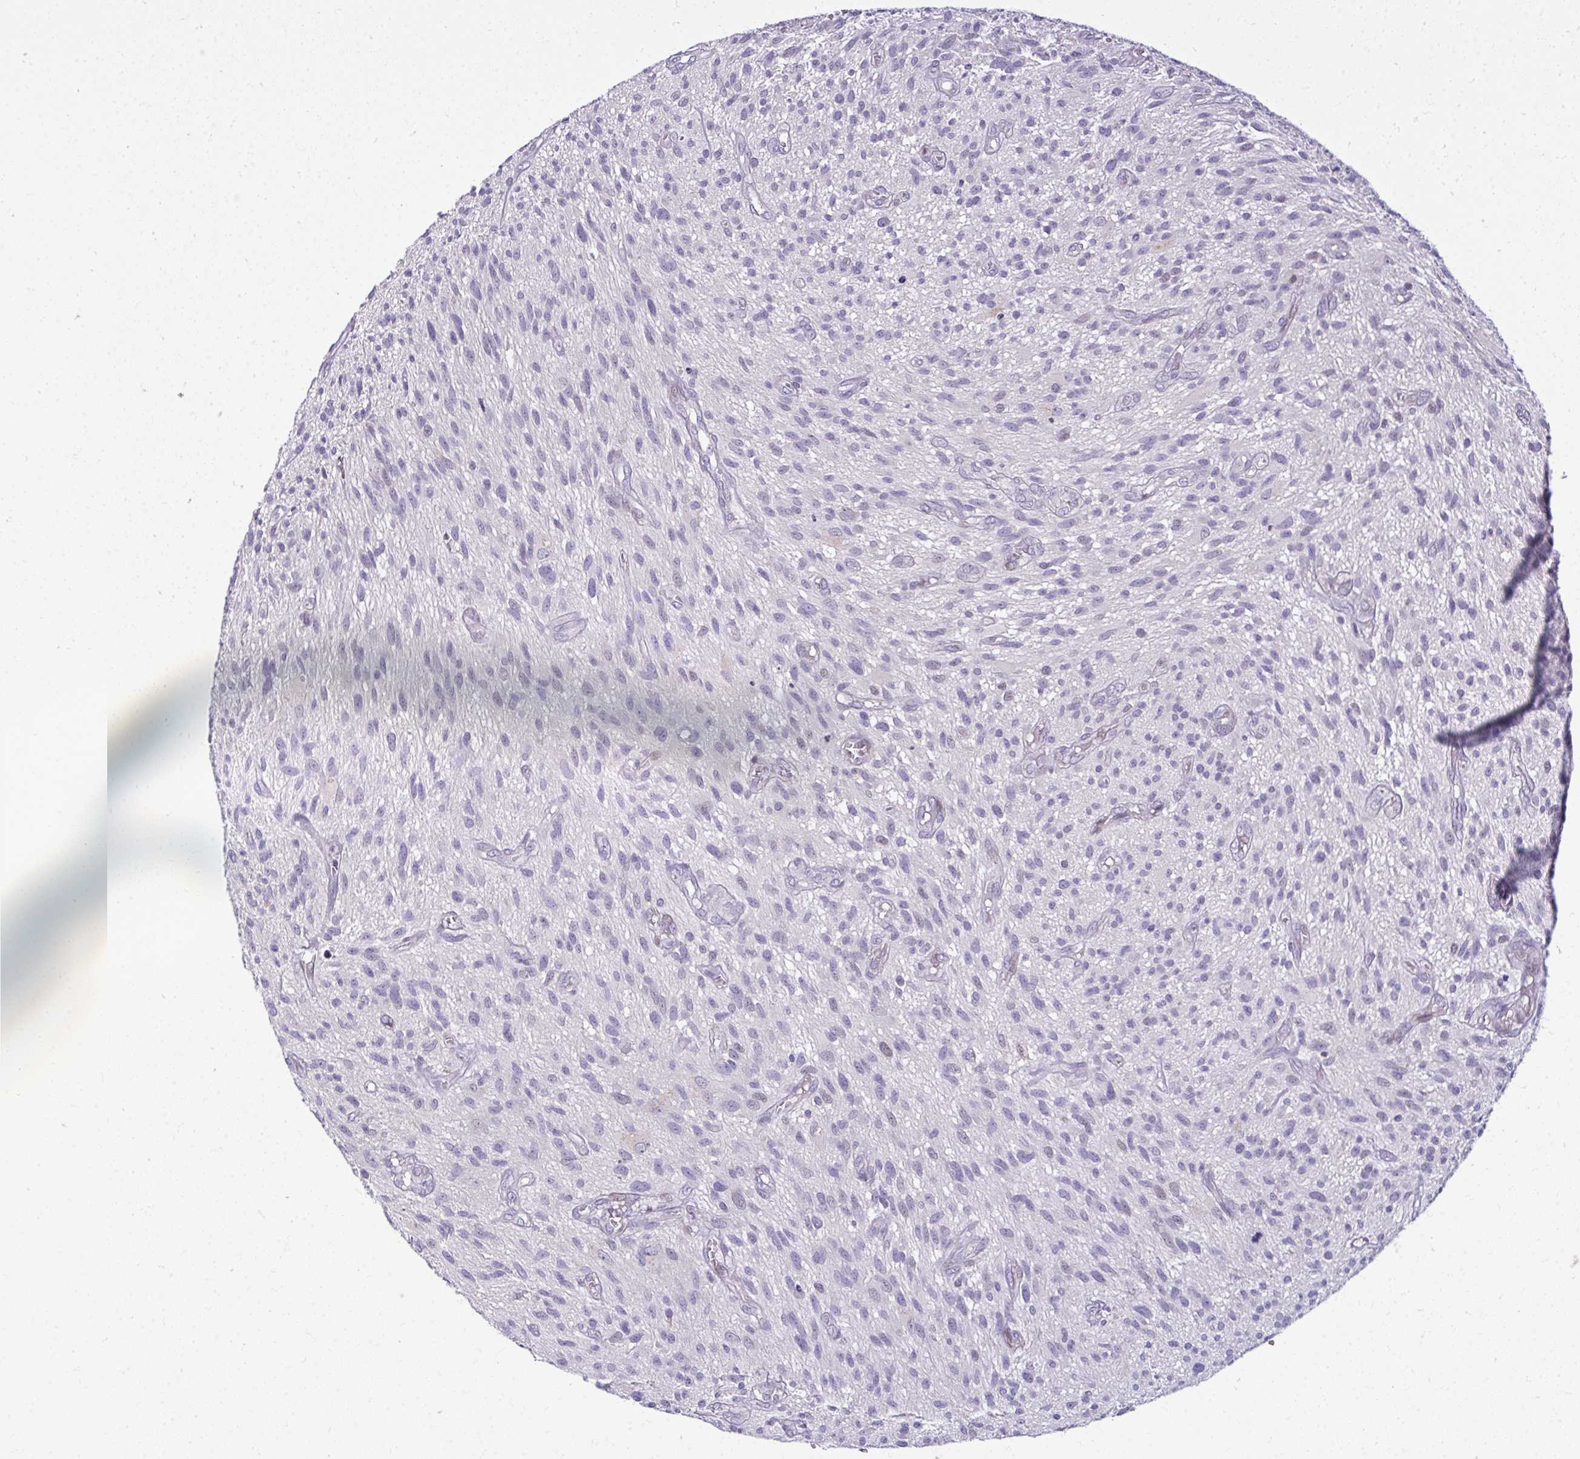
{"staining": {"intensity": "negative", "quantity": "none", "location": "none"}, "tissue": "glioma", "cell_type": "Tumor cells", "image_type": "cancer", "snomed": [{"axis": "morphology", "description": "Glioma, malignant, High grade"}, {"axis": "topography", "description": "Brain"}], "caption": "Immunohistochemical staining of human glioma displays no significant positivity in tumor cells.", "gene": "ODF1", "patient": {"sex": "male", "age": 75}}